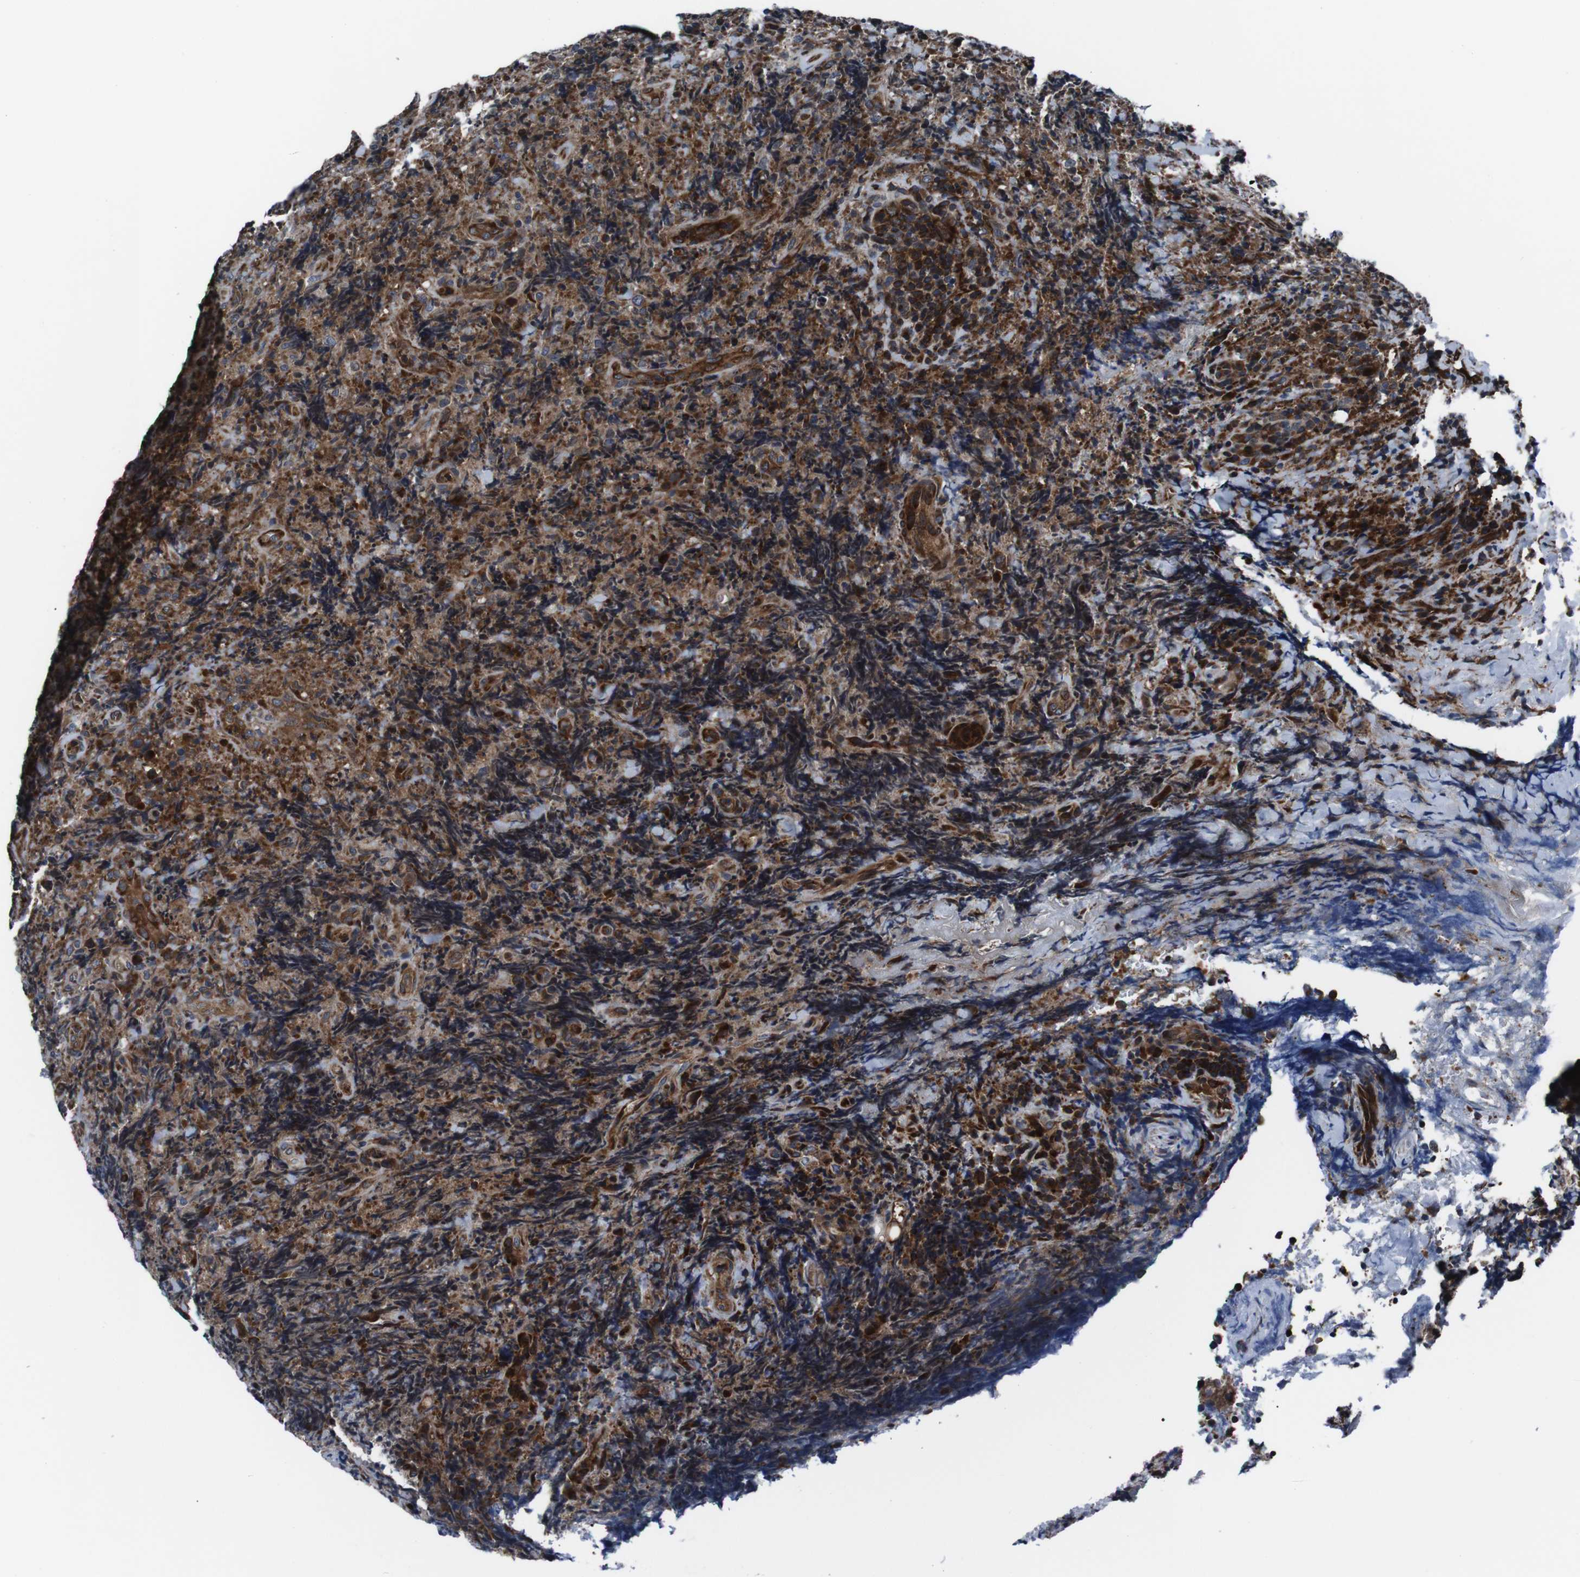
{"staining": {"intensity": "strong", "quantity": ">75%", "location": "cytoplasmic/membranous"}, "tissue": "lymphoma", "cell_type": "Tumor cells", "image_type": "cancer", "snomed": [{"axis": "morphology", "description": "Malignant lymphoma, non-Hodgkin's type, High grade"}, {"axis": "topography", "description": "Tonsil"}], "caption": "IHC staining of lymphoma, which exhibits high levels of strong cytoplasmic/membranous expression in about >75% of tumor cells indicating strong cytoplasmic/membranous protein positivity. The staining was performed using DAB (3,3'-diaminobenzidine) (brown) for protein detection and nuclei were counterstained in hematoxylin (blue).", "gene": "EIF4A2", "patient": {"sex": "female", "age": 36}}